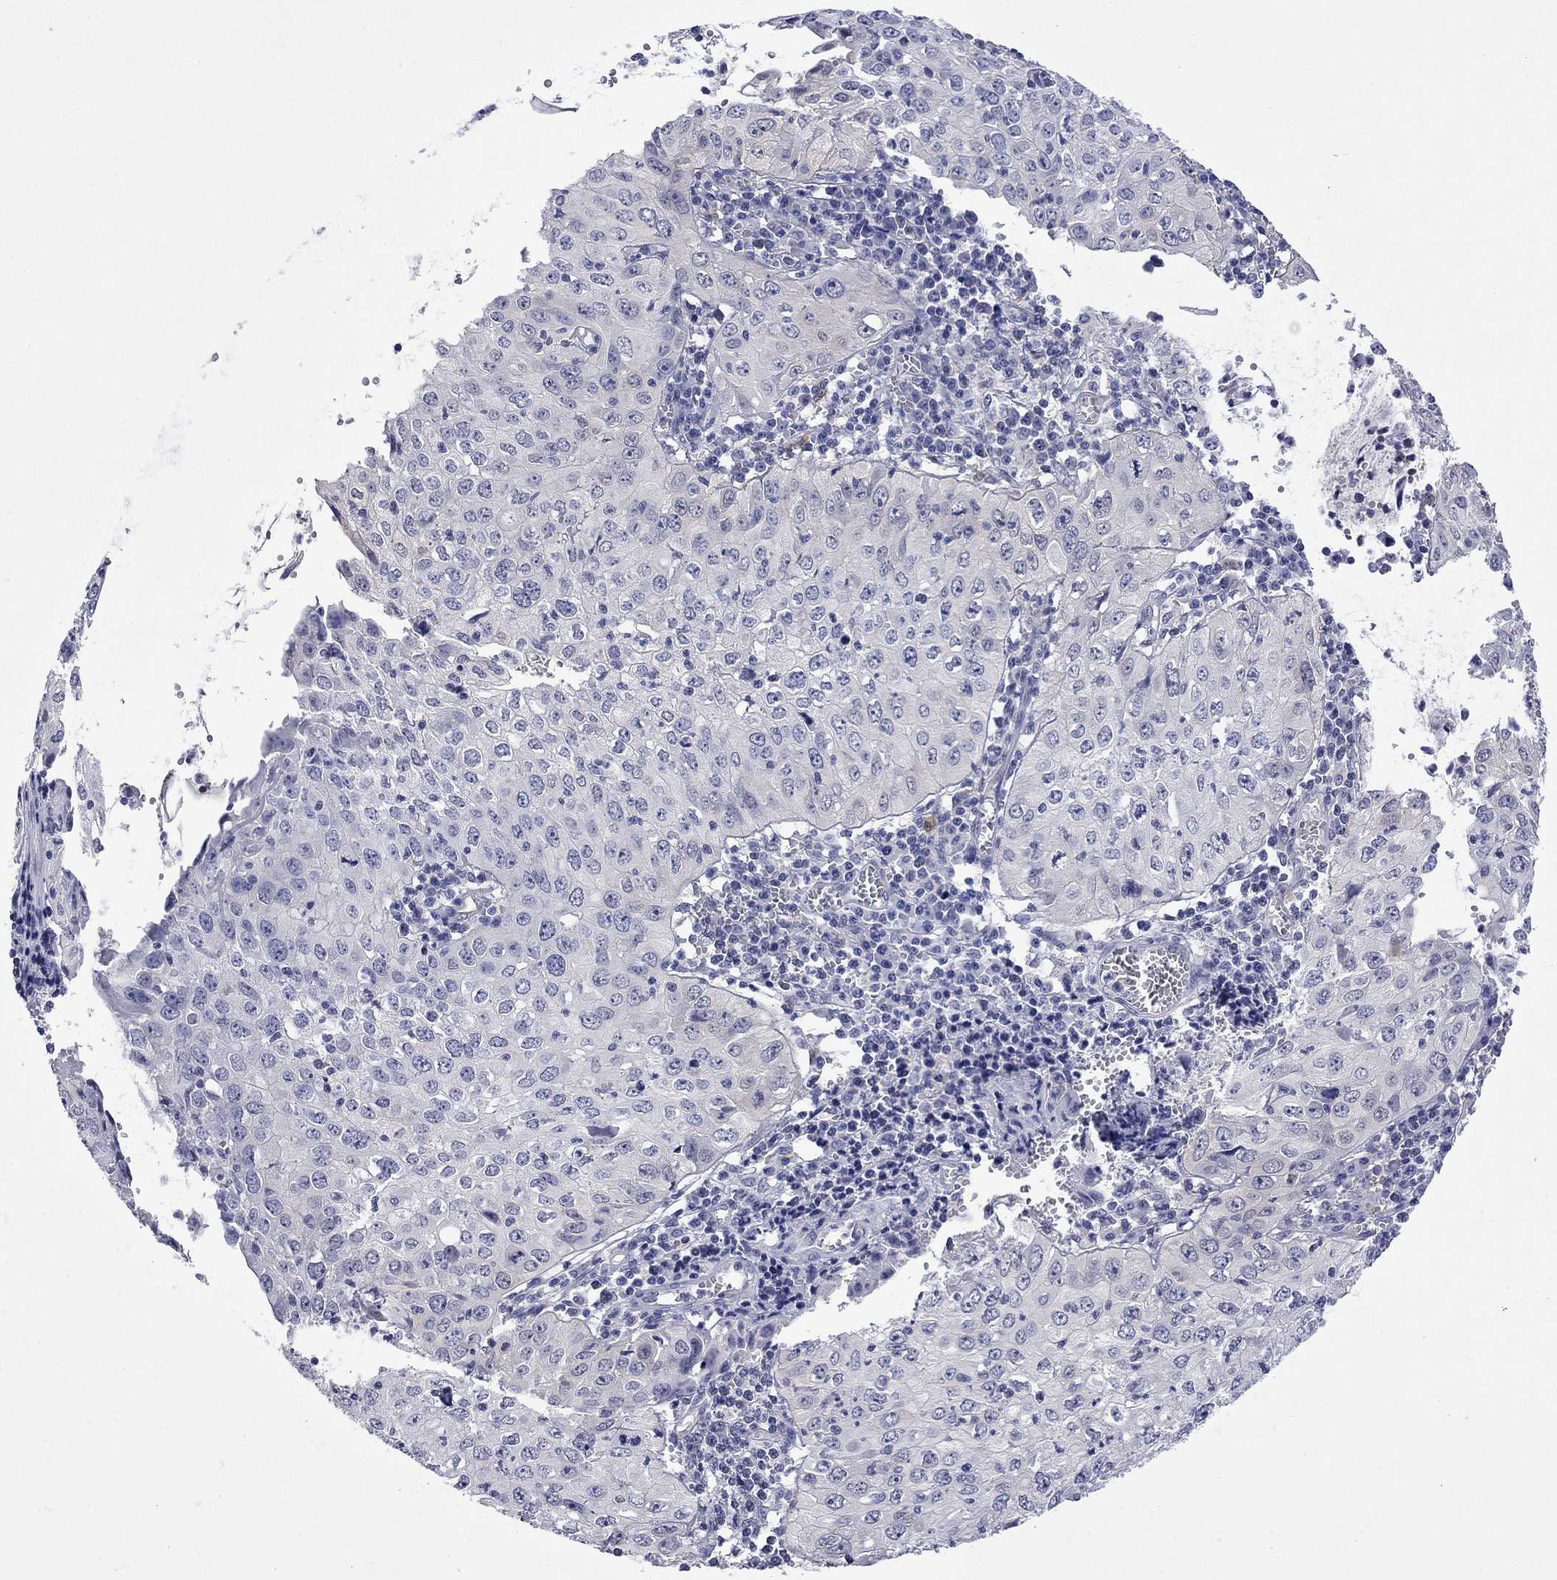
{"staining": {"intensity": "negative", "quantity": "none", "location": "none"}, "tissue": "cervical cancer", "cell_type": "Tumor cells", "image_type": "cancer", "snomed": [{"axis": "morphology", "description": "Squamous cell carcinoma, NOS"}, {"axis": "topography", "description": "Cervix"}], "caption": "The photomicrograph exhibits no significant expression in tumor cells of squamous cell carcinoma (cervical).", "gene": "CTNNBIP1", "patient": {"sex": "female", "age": 24}}